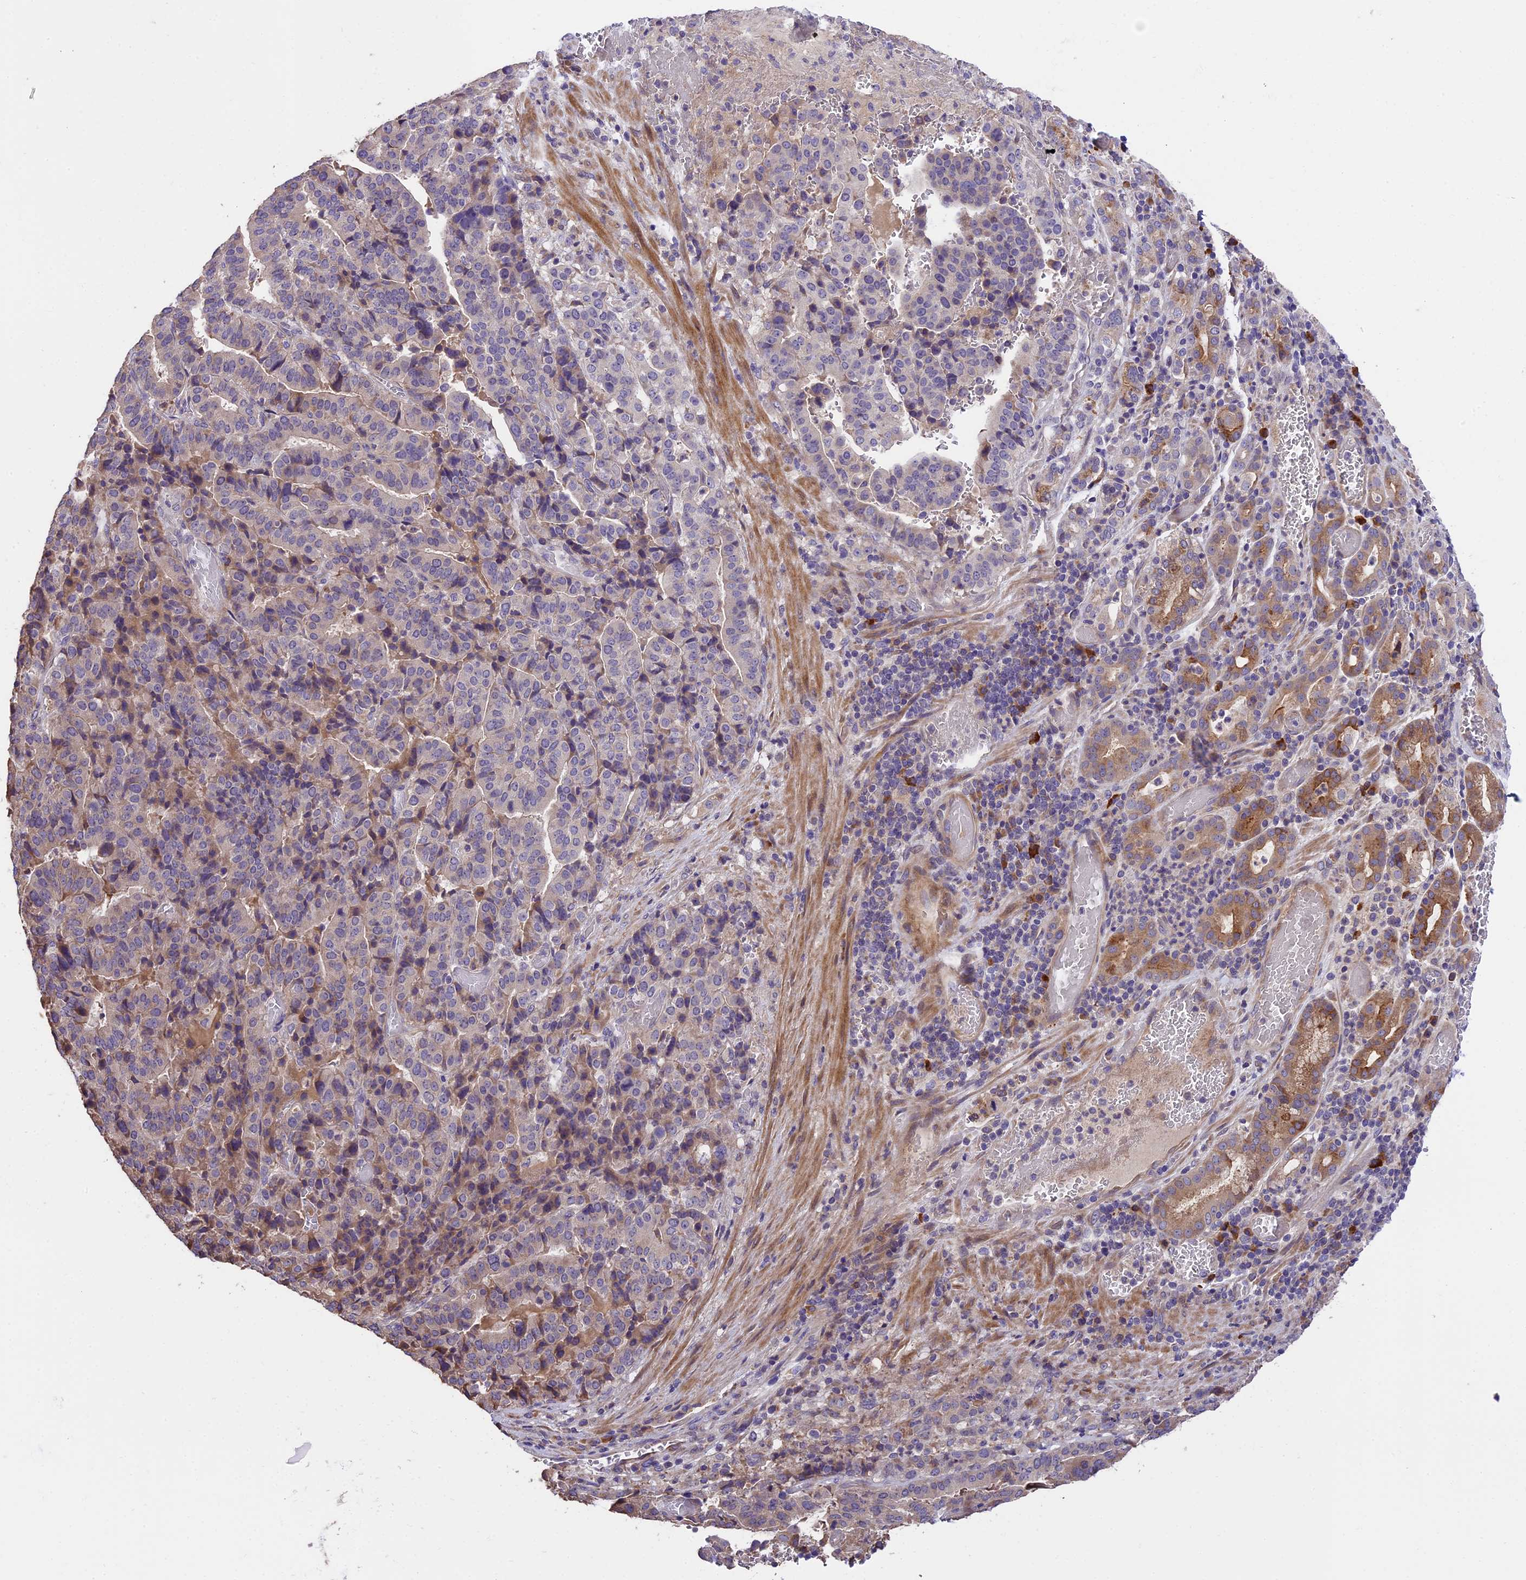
{"staining": {"intensity": "negative", "quantity": "none", "location": "none"}, "tissue": "stomach cancer", "cell_type": "Tumor cells", "image_type": "cancer", "snomed": [{"axis": "morphology", "description": "Adenocarcinoma, NOS"}, {"axis": "topography", "description": "Stomach"}], "caption": "This is a micrograph of immunohistochemistry (IHC) staining of stomach cancer (adenocarcinoma), which shows no expression in tumor cells.", "gene": "ABCC10", "patient": {"sex": "male", "age": 48}}